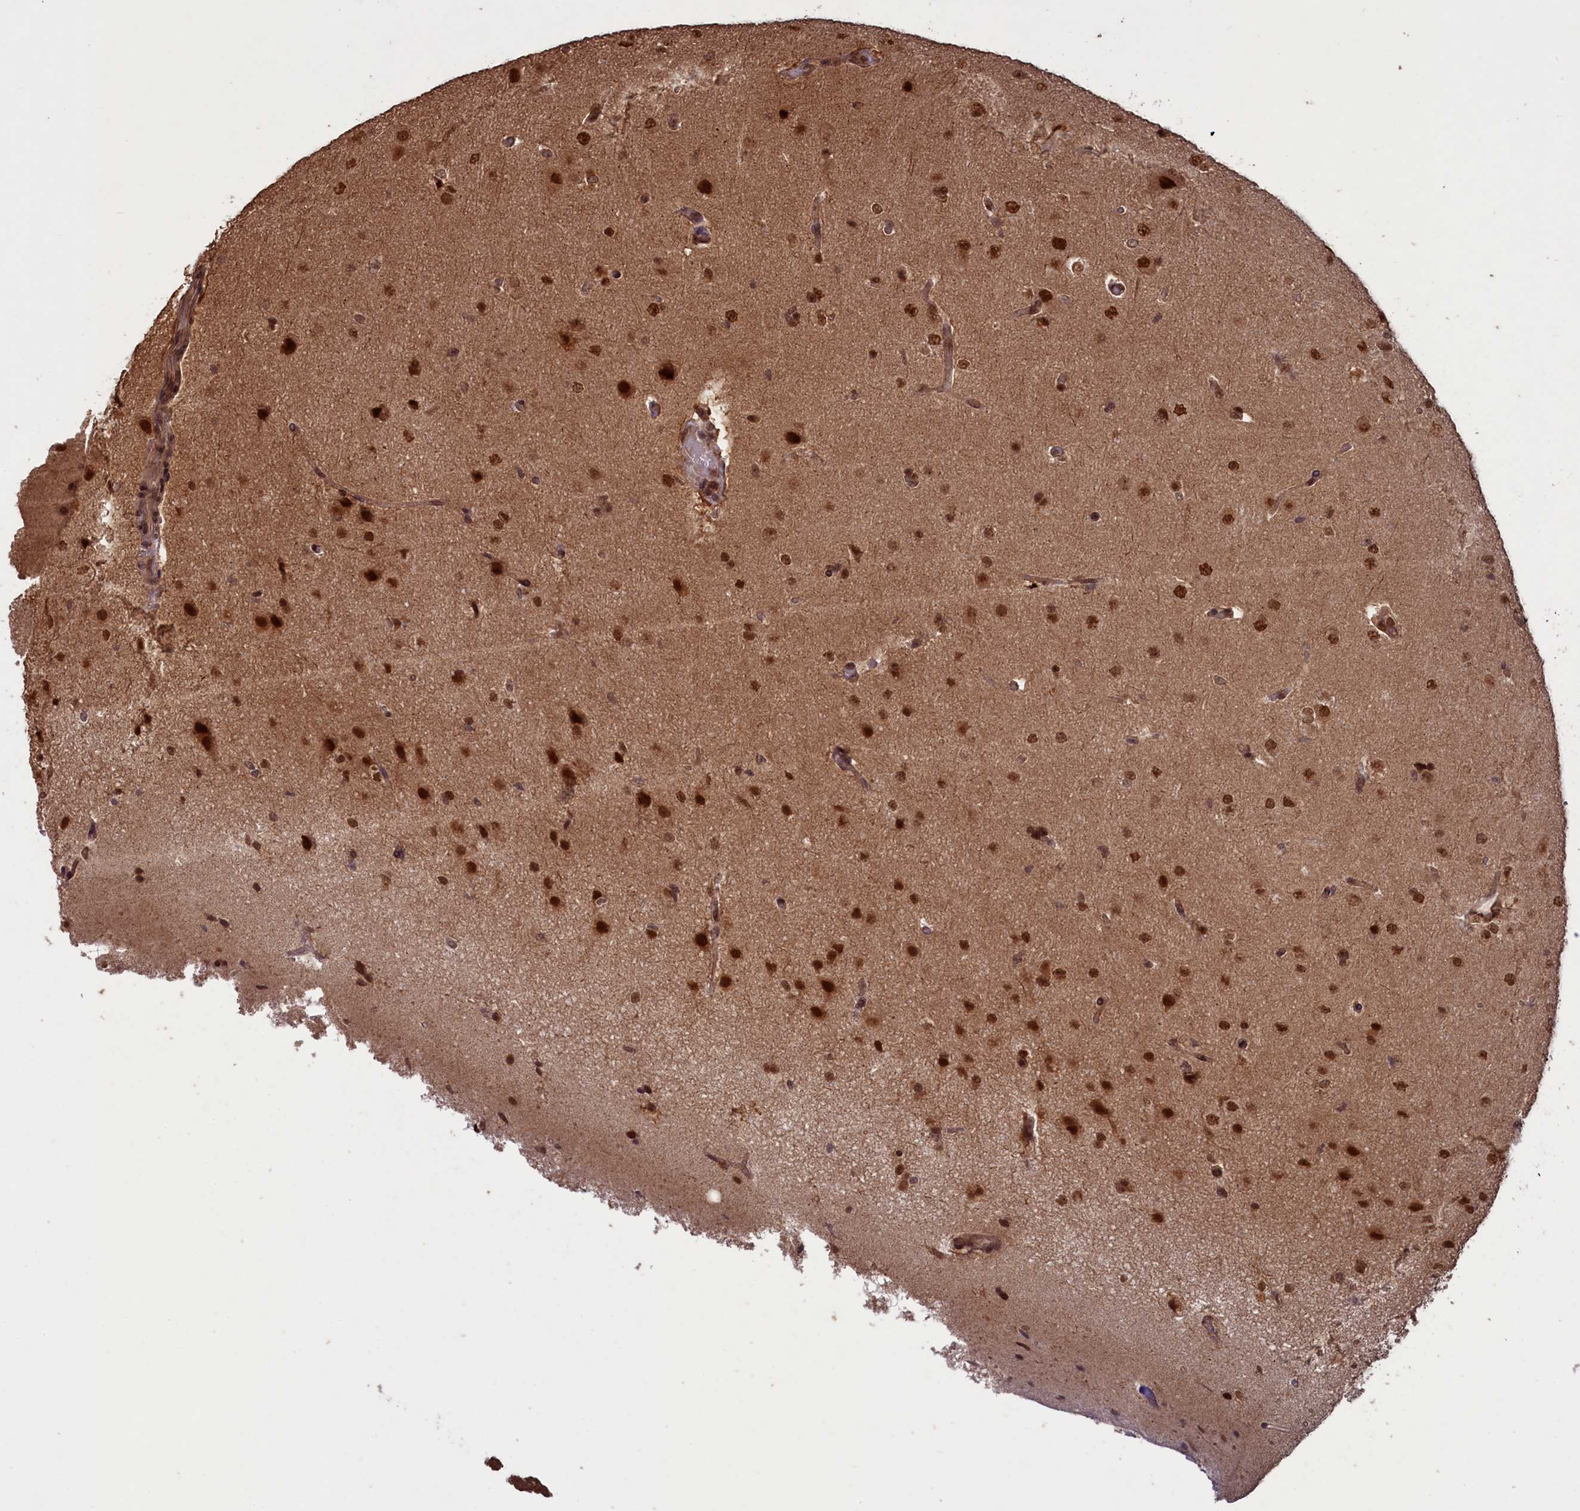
{"staining": {"intensity": "strong", "quantity": ">75%", "location": "nuclear"}, "tissue": "glioma", "cell_type": "Tumor cells", "image_type": "cancer", "snomed": [{"axis": "morphology", "description": "Glioma, malignant, High grade"}, {"axis": "topography", "description": "Brain"}], "caption": "High-magnification brightfield microscopy of high-grade glioma (malignant) stained with DAB (3,3'-diaminobenzidine) (brown) and counterstained with hematoxylin (blue). tumor cells exhibit strong nuclear staining is present in about>75% of cells.", "gene": "NAE1", "patient": {"sex": "male", "age": 72}}